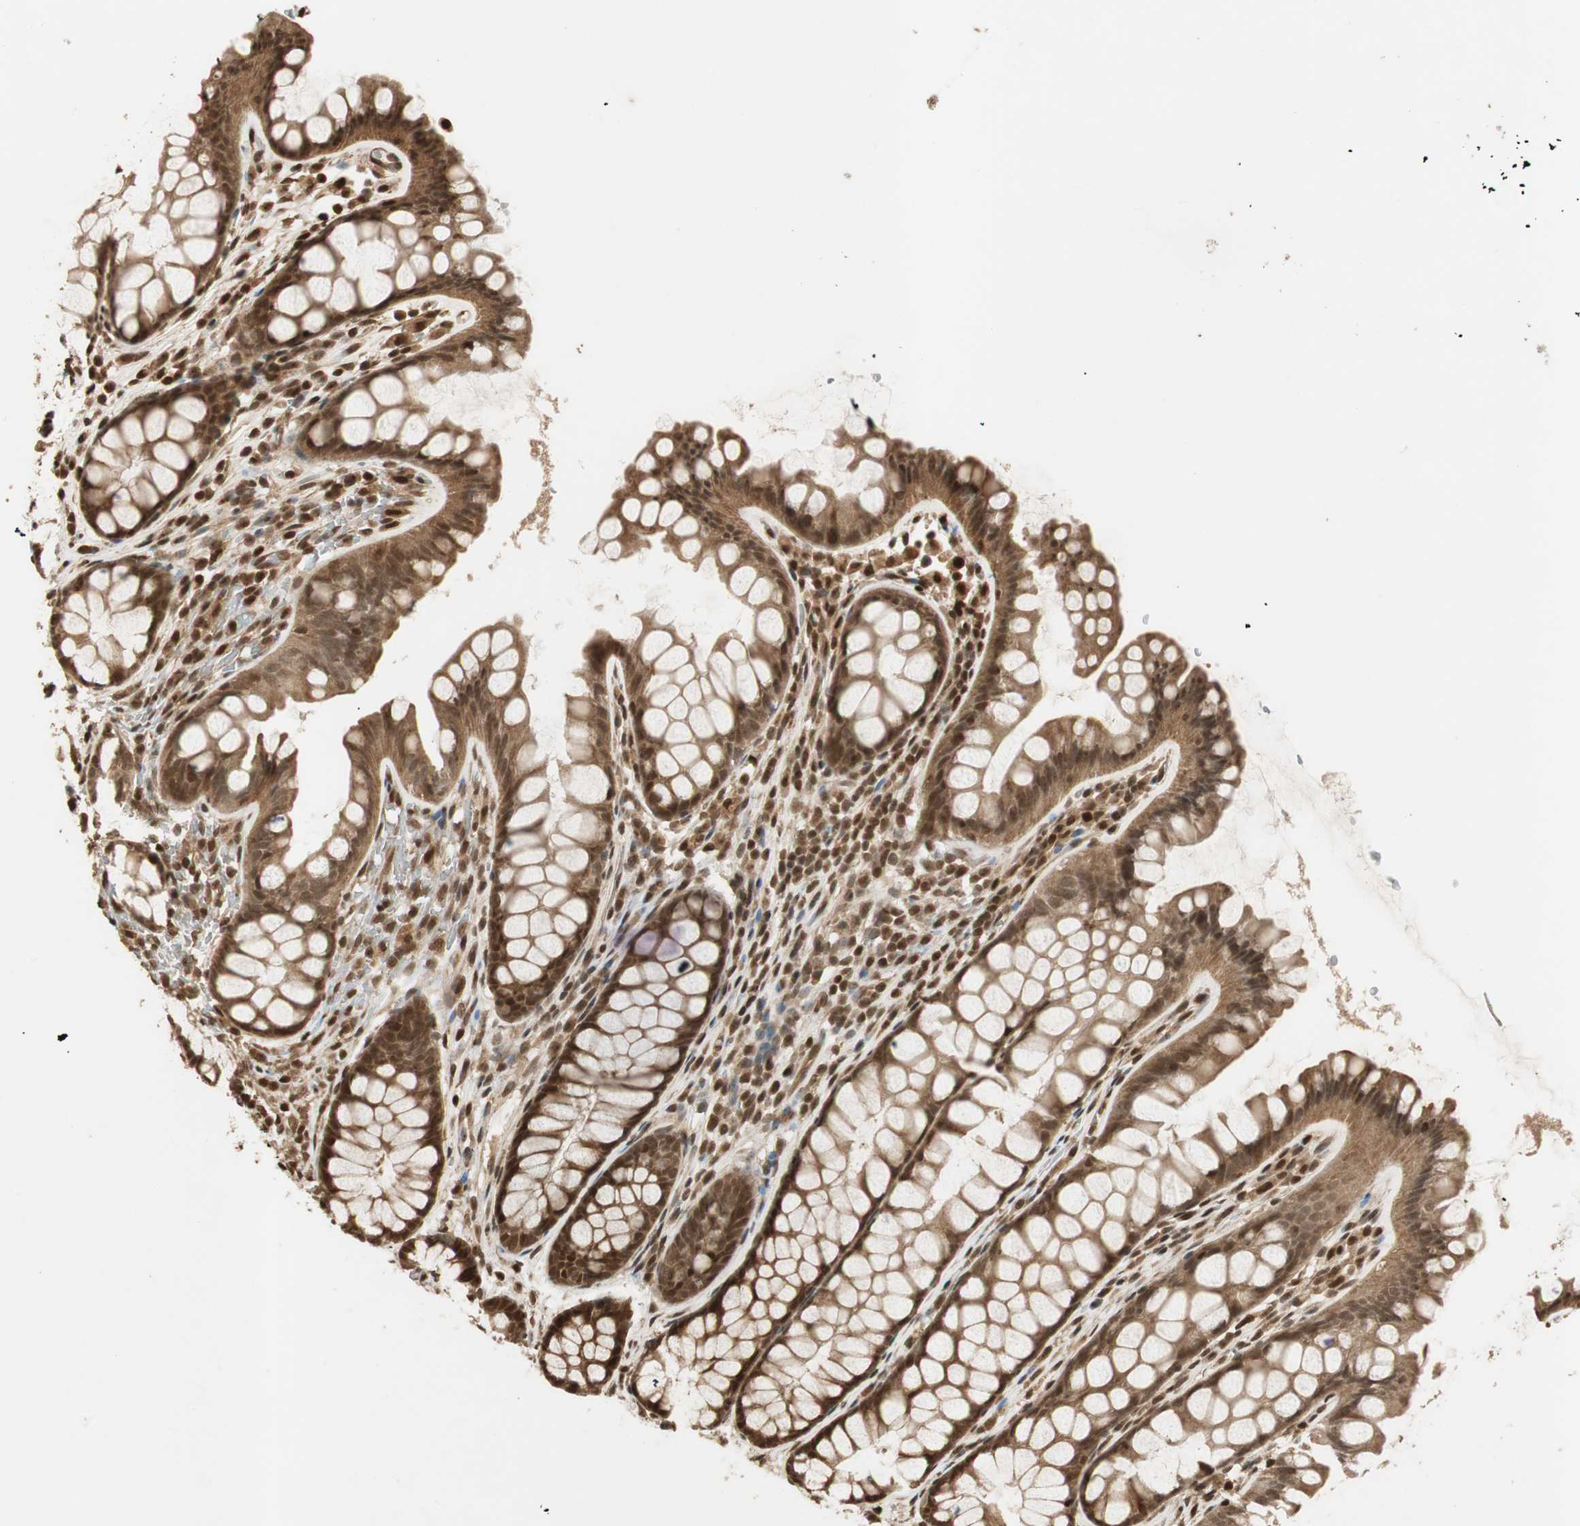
{"staining": {"intensity": "moderate", "quantity": ">75%", "location": "cytoplasmic/membranous,nuclear"}, "tissue": "colon", "cell_type": "Endothelial cells", "image_type": "normal", "snomed": [{"axis": "morphology", "description": "Normal tissue, NOS"}, {"axis": "topography", "description": "Colon"}], "caption": "Protein analysis of benign colon demonstrates moderate cytoplasmic/membranous,nuclear expression in about >75% of endothelial cells. (Brightfield microscopy of DAB IHC at high magnification).", "gene": "RPA3", "patient": {"sex": "female", "age": 55}}